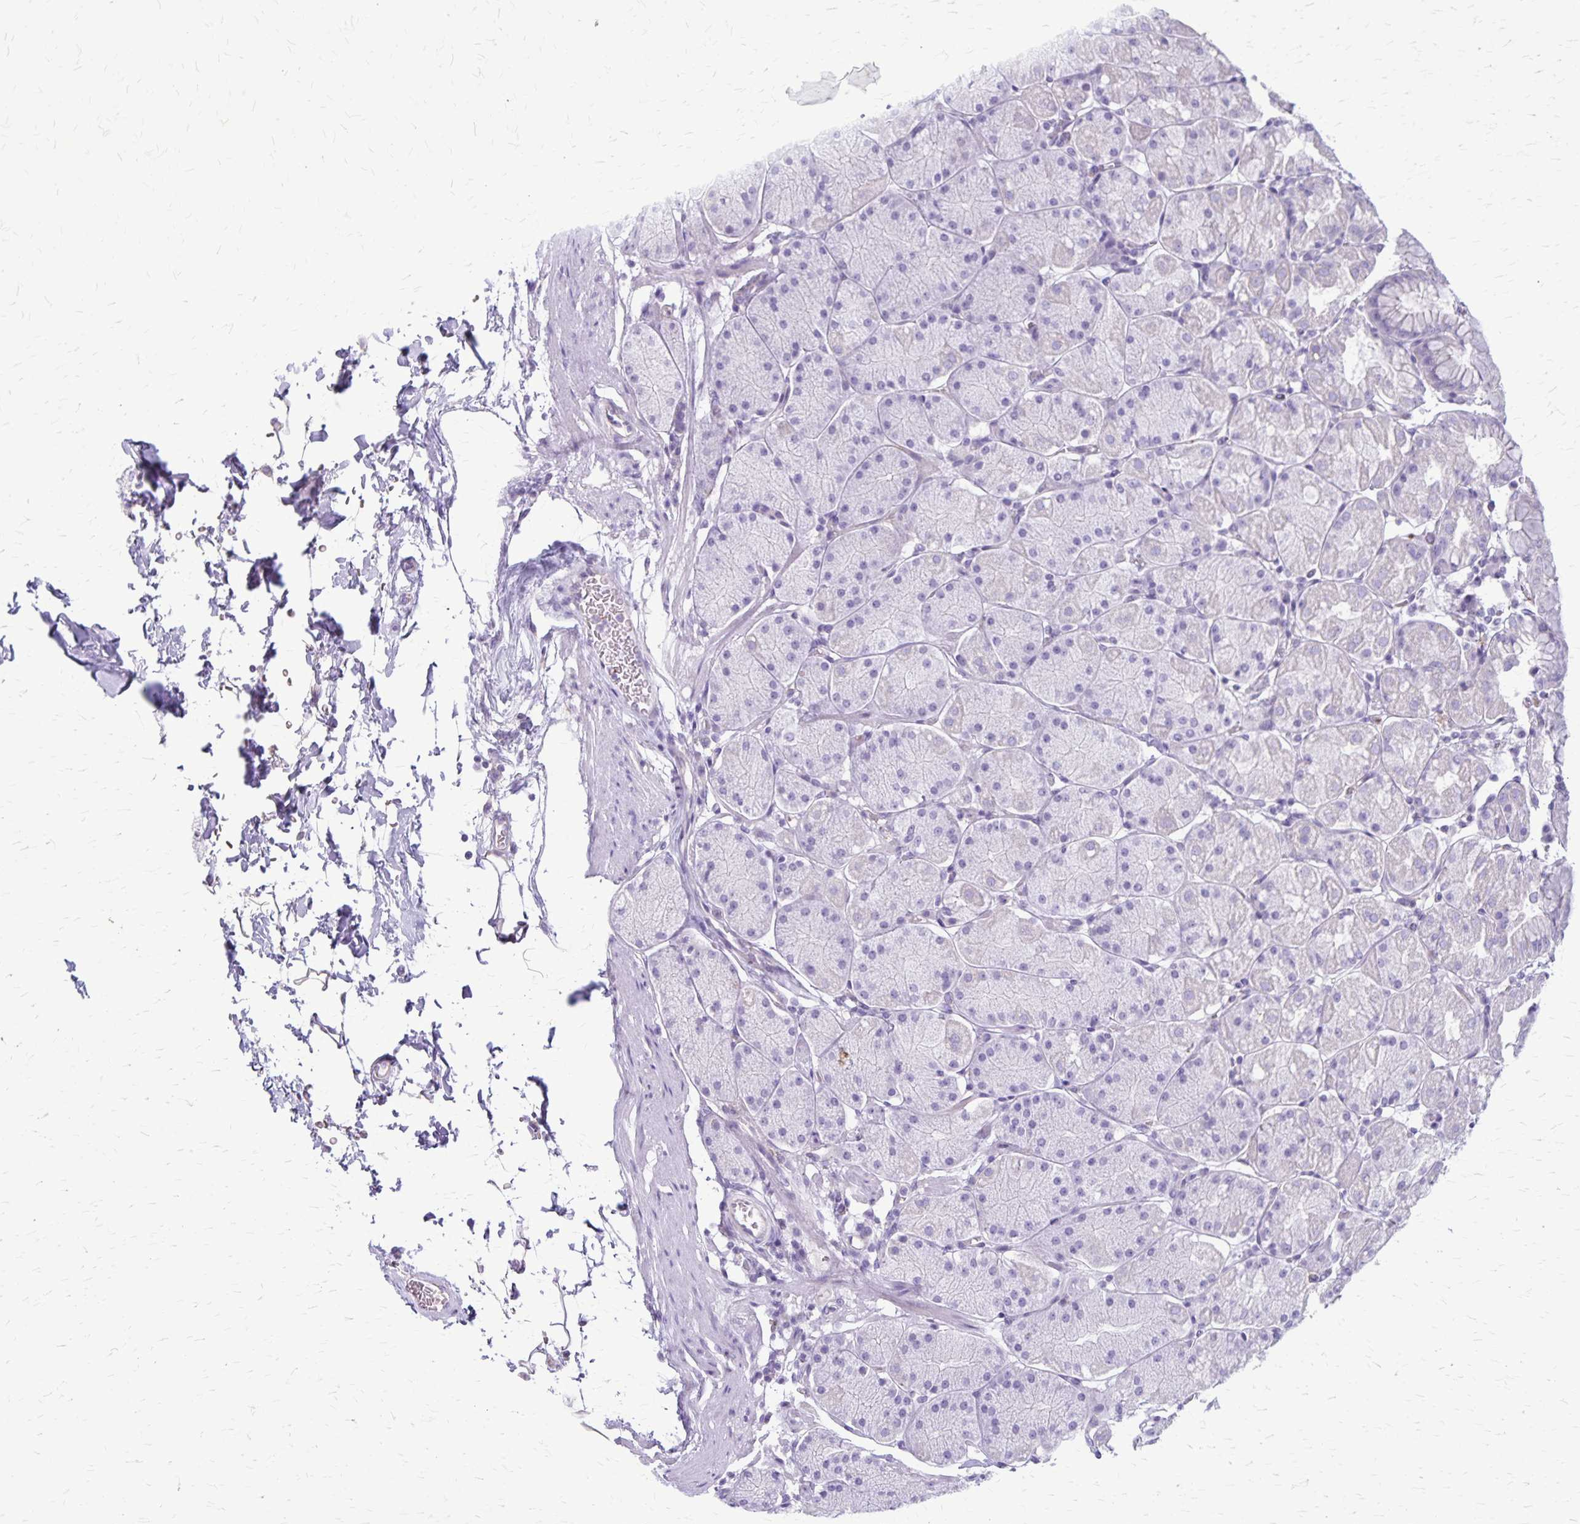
{"staining": {"intensity": "negative", "quantity": "none", "location": "none"}, "tissue": "stomach", "cell_type": "Glandular cells", "image_type": "normal", "snomed": [{"axis": "morphology", "description": "Normal tissue, NOS"}, {"axis": "topography", "description": "Stomach, upper"}, {"axis": "topography", "description": "Stomach"}], "caption": "IHC histopathology image of normal stomach: human stomach stained with DAB demonstrates no significant protein positivity in glandular cells.", "gene": "GP9", "patient": {"sex": "male", "age": 76}}